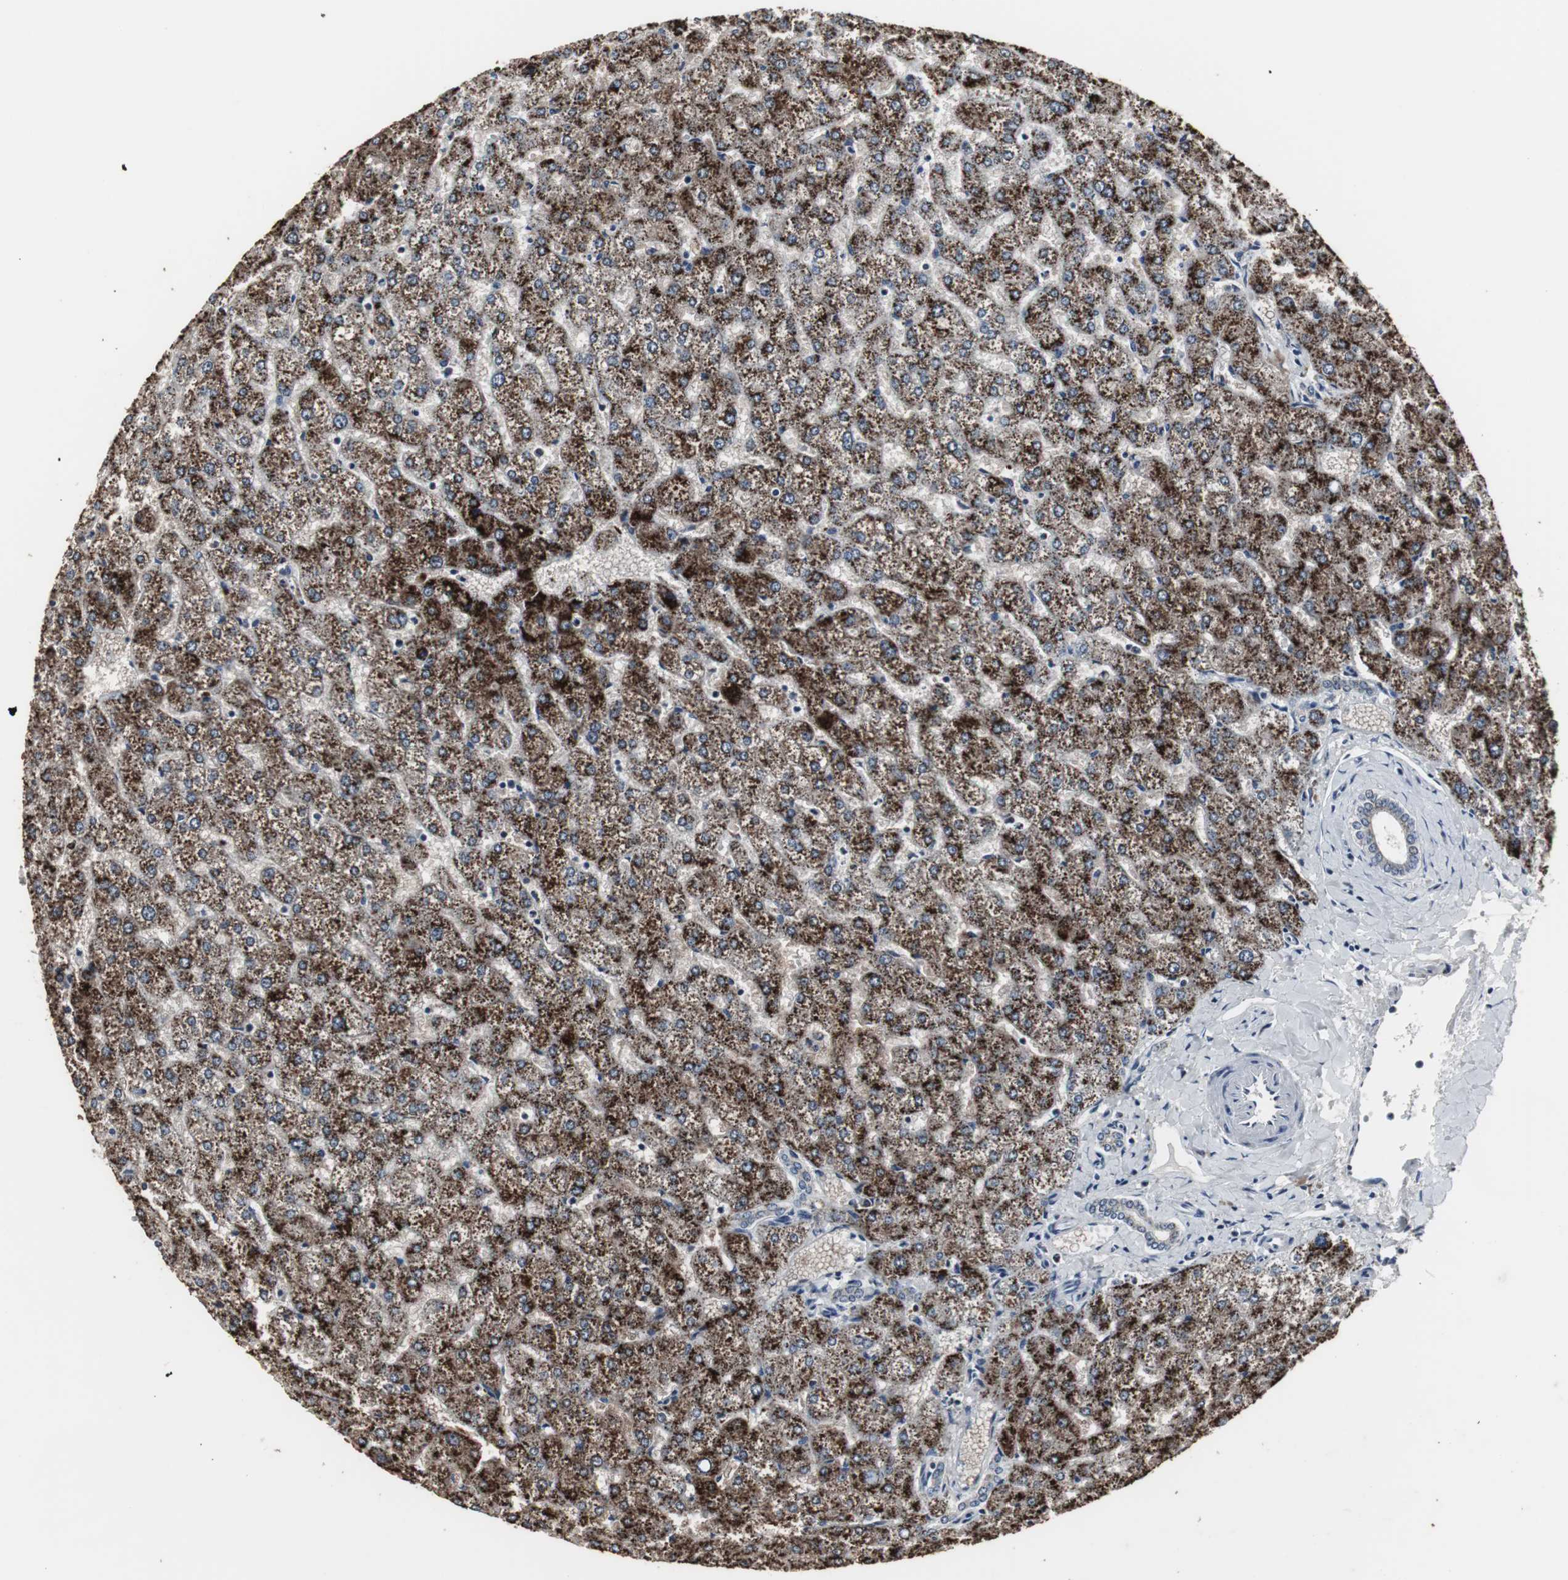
{"staining": {"intensity": "weak", "quantity": "25%-75%", "location": "cytoplasmic/membranous"}, "tissue": "liver", "cell_type": "Cholangiocytes", "image_type": "normal", "snomed": [{"axis": "morphology", "description": "Normal tissue, NOS"}, {"axis": "topography", "description": "Liver"}], "caption": "Cholangiocytes show weak cytoplasmic/membranous expression in approximately 25%-75% of cells in normal liver. (brown staining indicates protein expression, while blue staining denotes nuclei).", "gene": "ACAA1", "patient": {"sex": "female", "age": 32}}